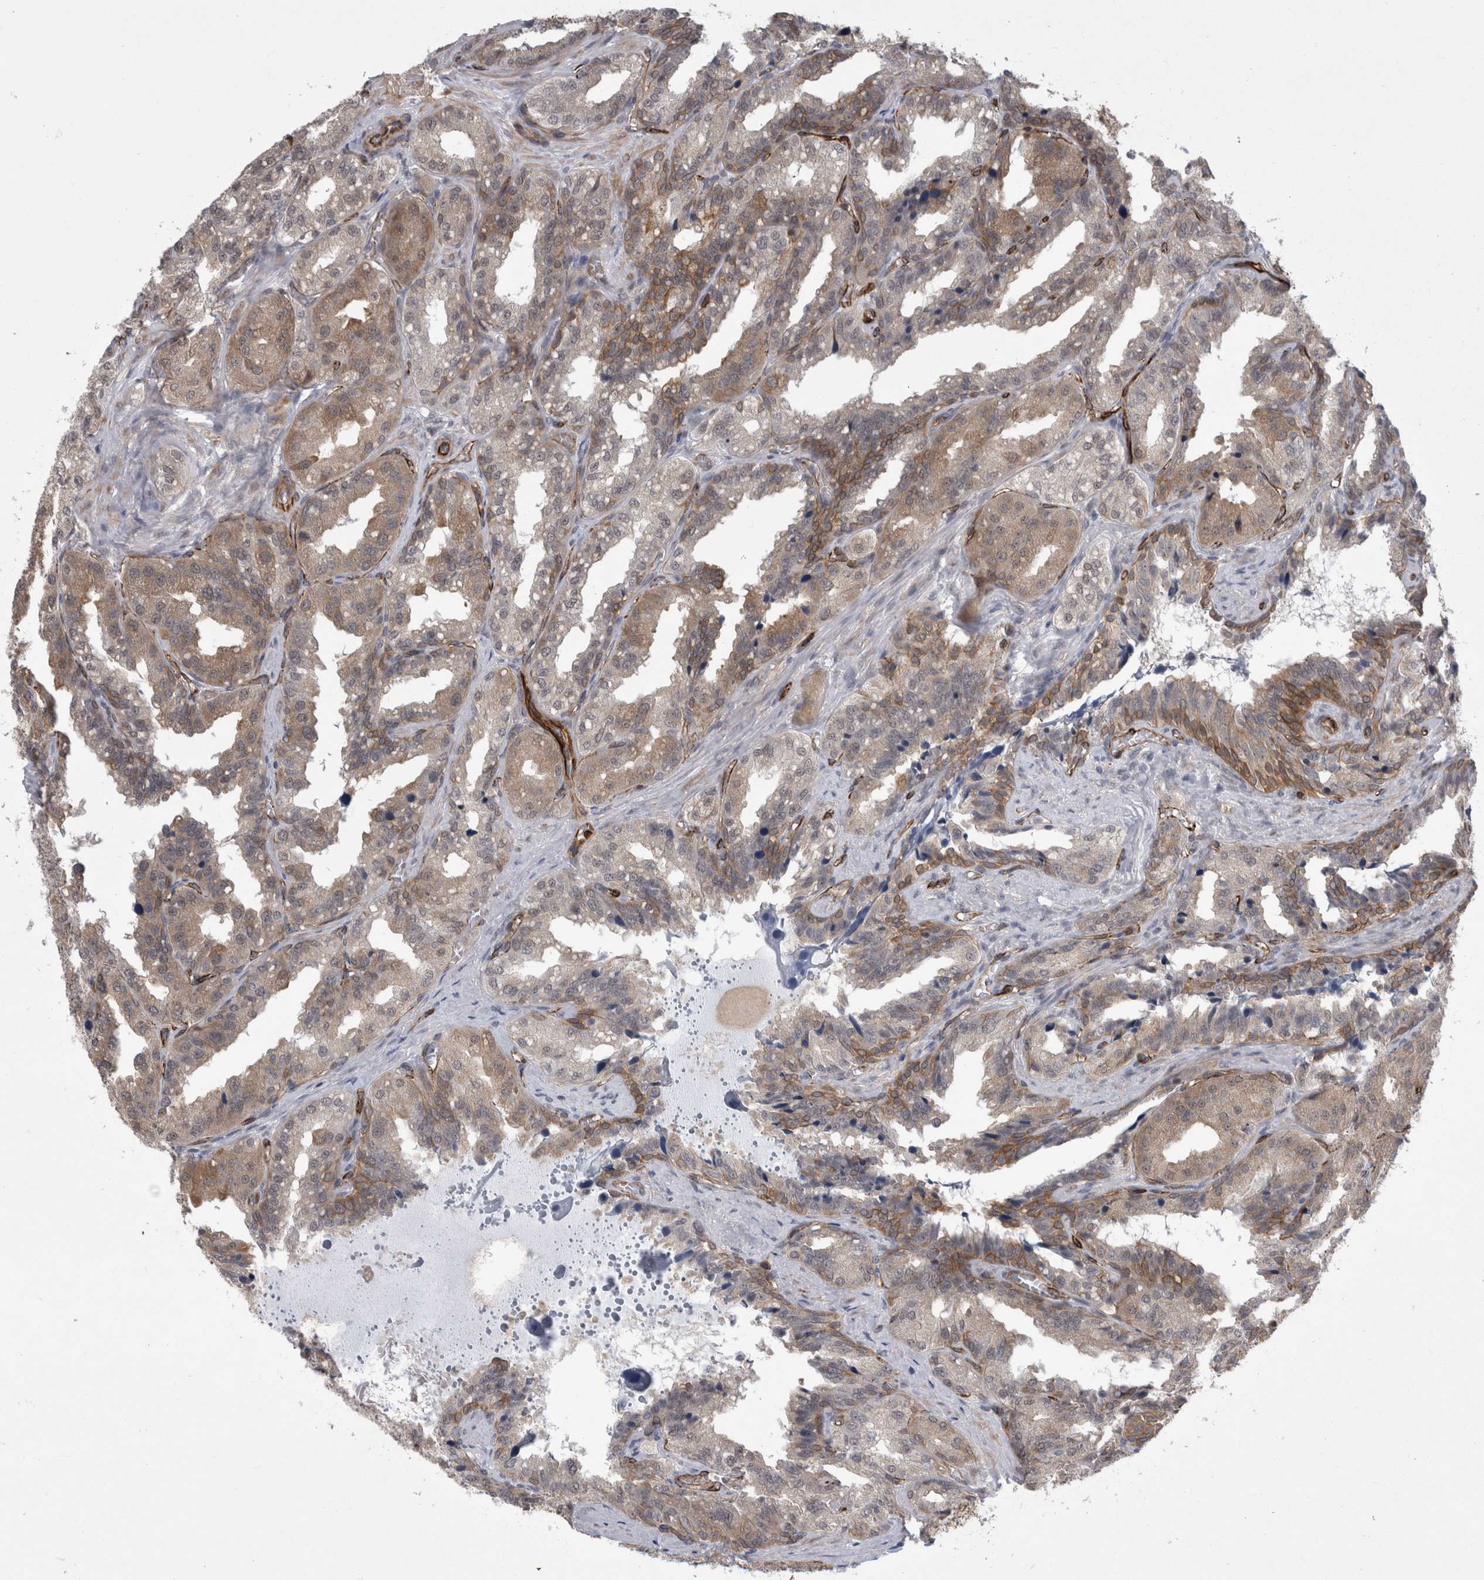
{"staining": {"intensity": "moderate", "quantity": "<25%", "location": "cytoplasmic/membranous"}, "tissue": "seminal vesicle", "cell_type": "Glandular cells", "image_type": "normal", "snomed": [{"axis": "morphology", "description": "Normal tissue, NOS"}, {"axis": "topography", "description": "Prostate"}, {"axis": "topography", "description": "Seminal veicle"}], "caption": "Seminal vesicle stained for a protein demonstrates moderate cytoplasmic/membranous positivity in glandular cells.", "gene": "FAM83H", "patient": {"sex": "male", "age": 51}}